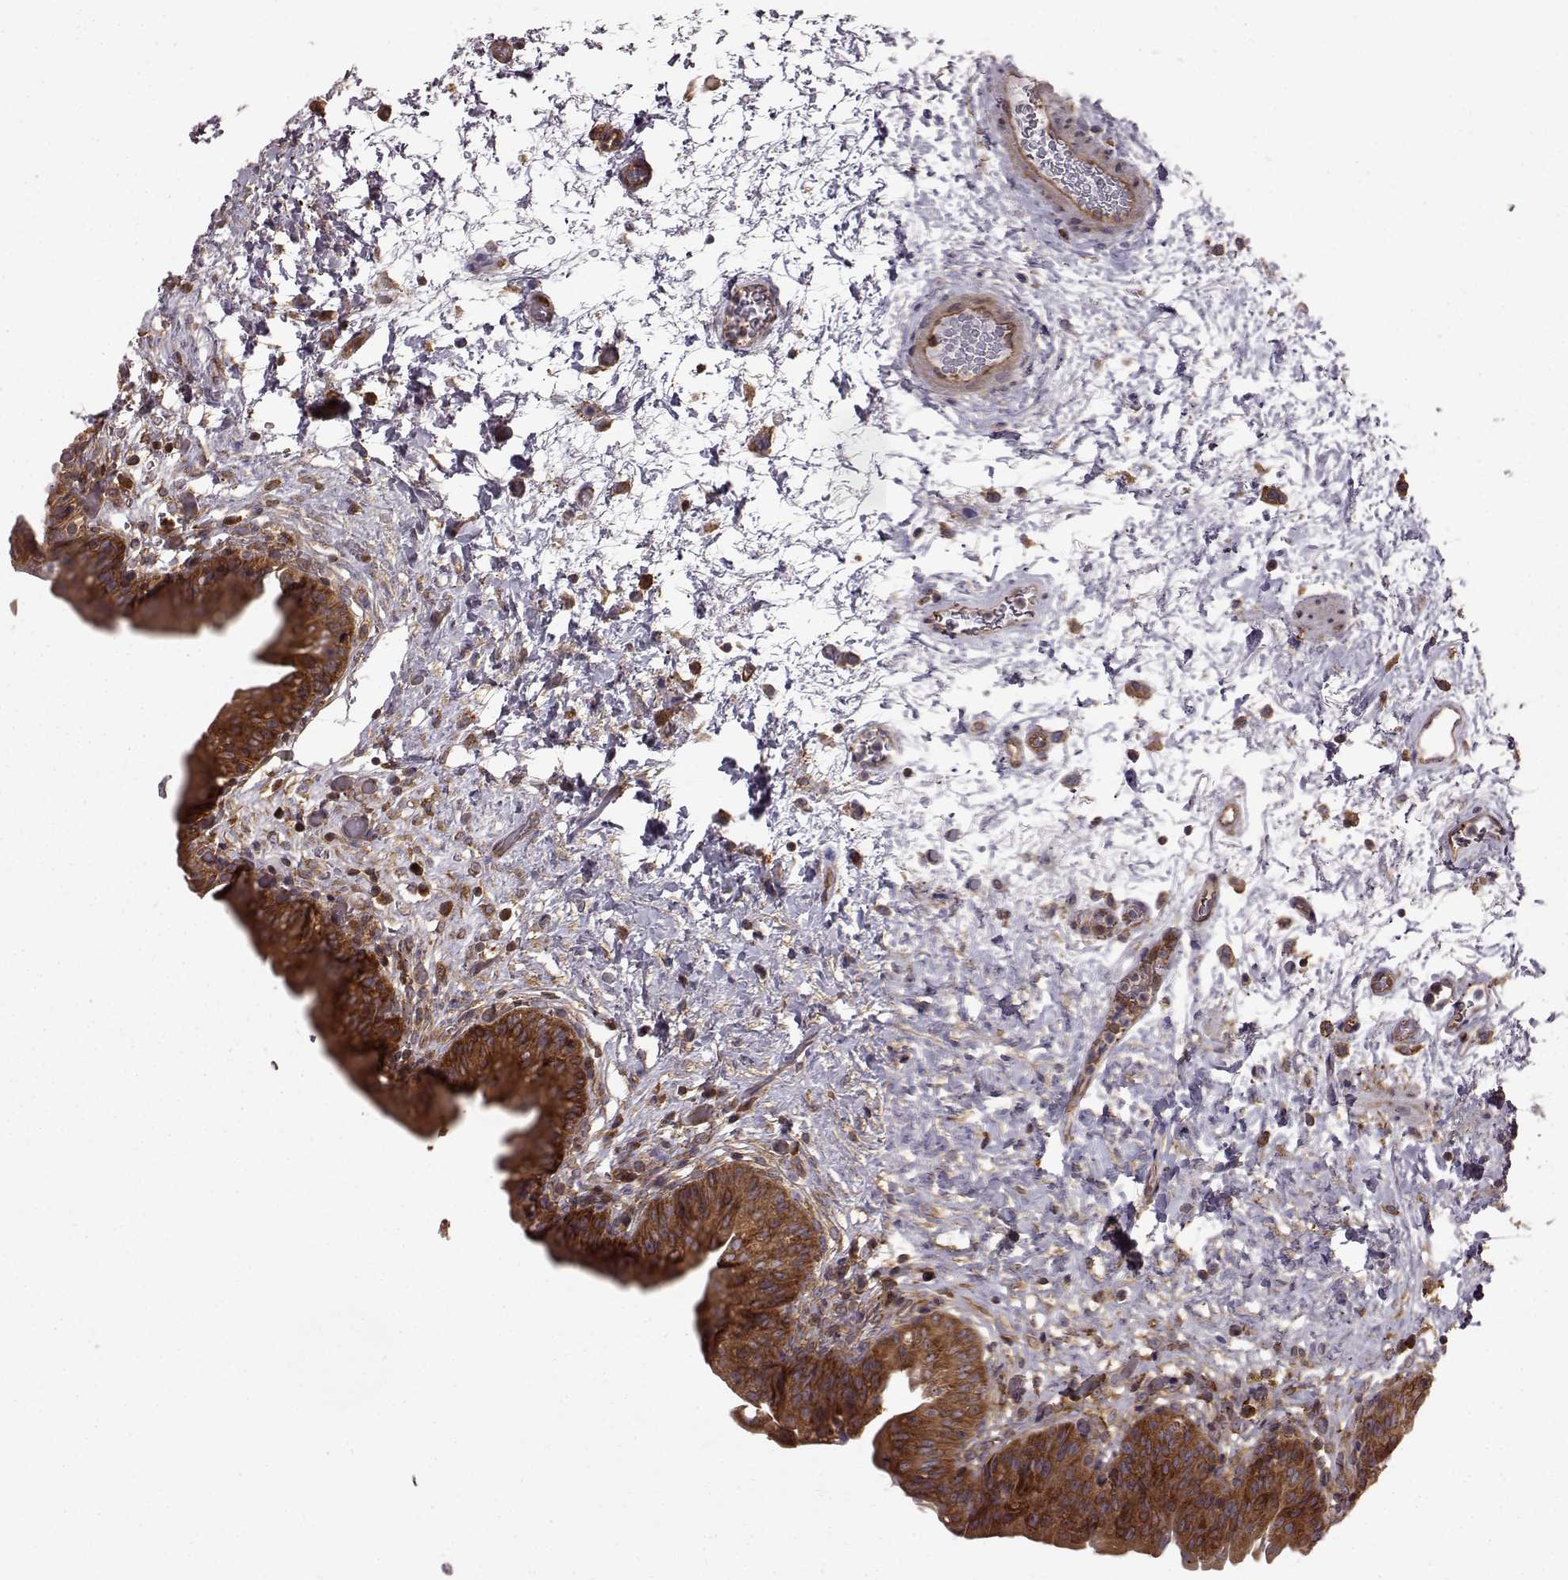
{"staining": {"intensity": "strong", "quantity": "25%-75%", "location": "cytoplasmic/membranous"}, "tissue": "urinary bladder", "cell_type": "Urothelial cells", "image_type": "normal", "snomed": [{"axis": "morphology", "description": "Normal tissue, NOS"}, {"axis": "topography", "description": "Urinary bladder"}], "caption": "Urinary bladder stained with DAB (3,3'-diaminobenzidine) immunohistochemistry shows high levels of strong cytoplasmic/membranous staining in approximately 25%-75% of urothelial cells.", "gene": "RABGAP1", "patient": {"sex": "male", "age": 69}}